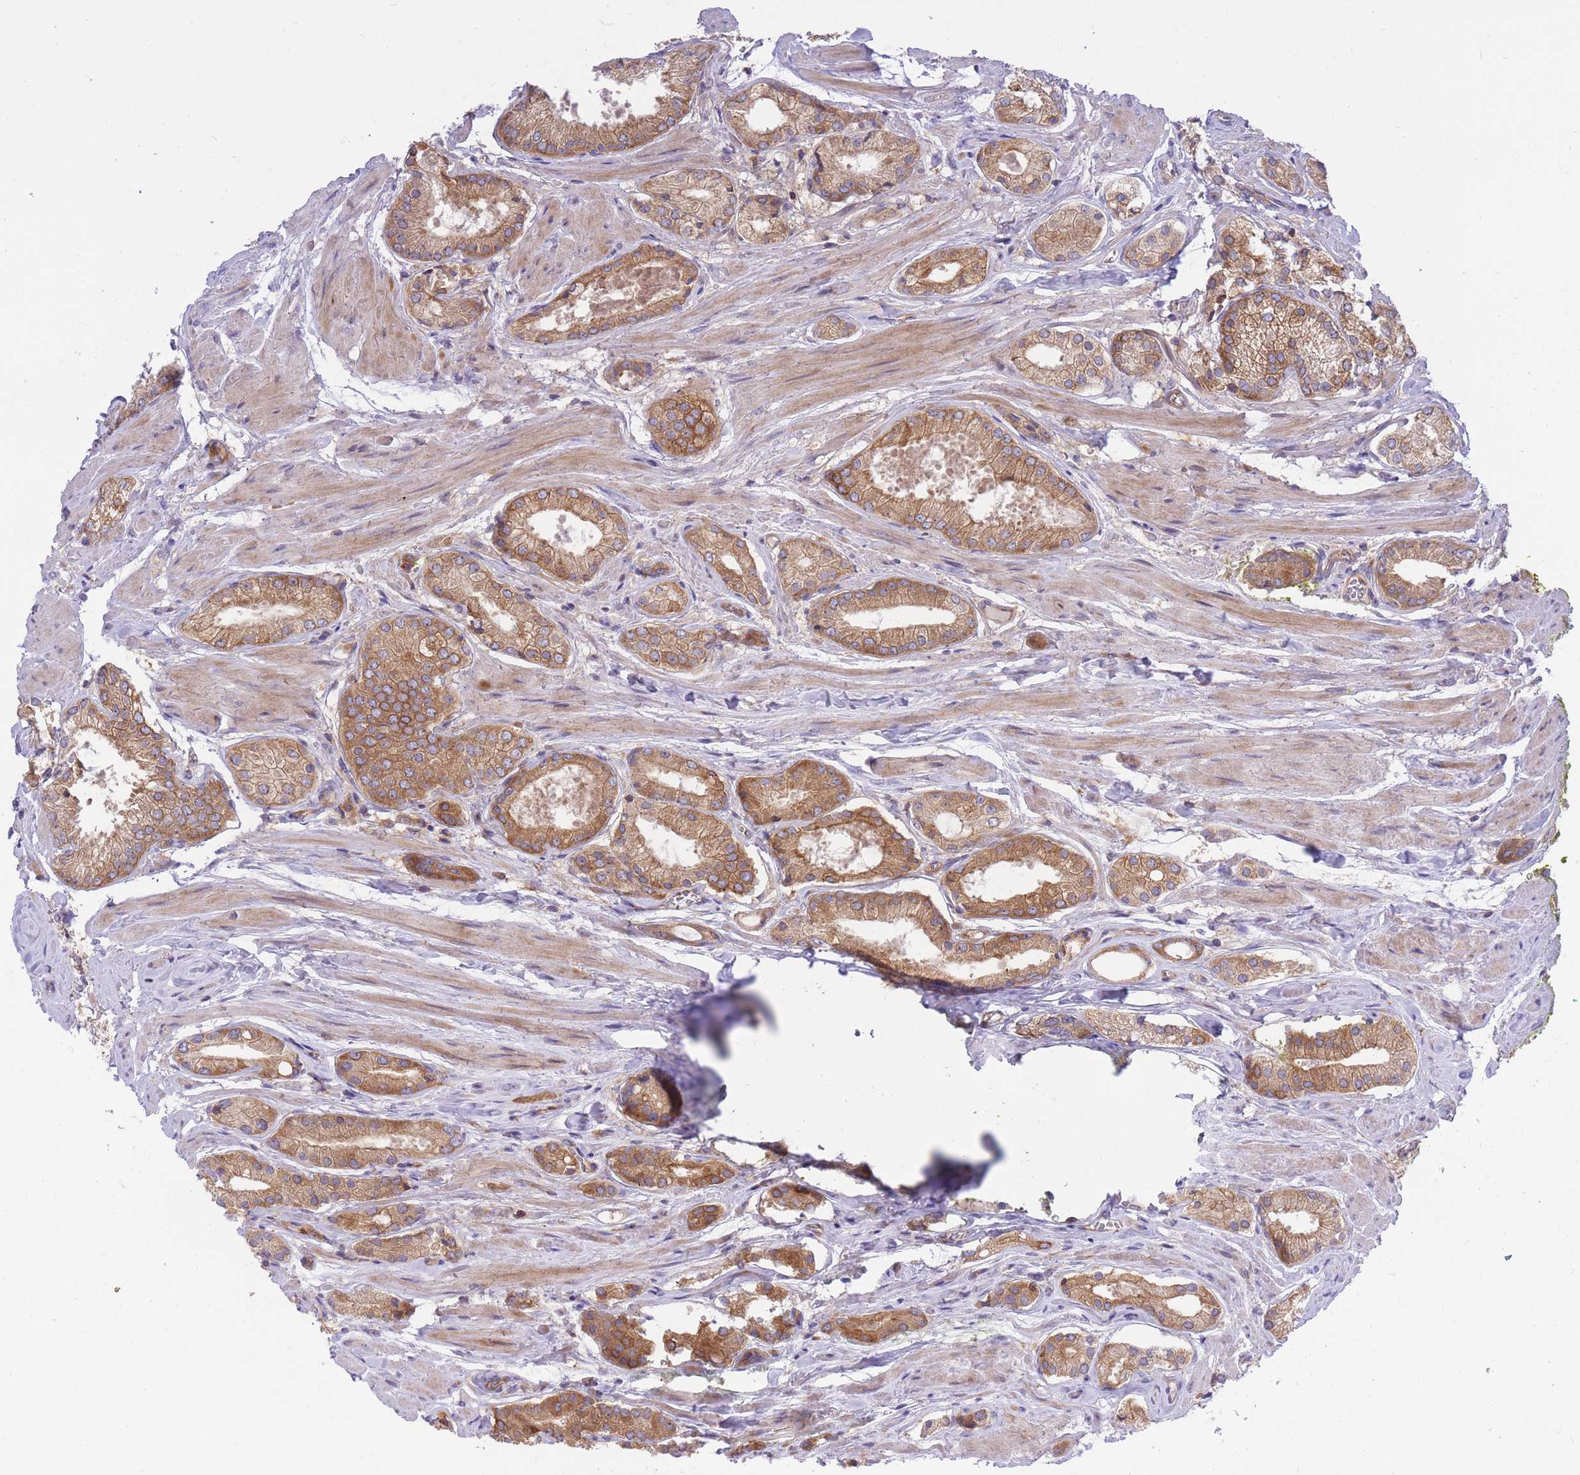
{"staining": {"intensity": "moderate", "quantity": ">75%", "location": "cytoplasmic/membranous"}, "tissue": "prostate cancer", "cell_type": "Tumor cells", "image_type": "cancer", "snomed": [{"axis": "morphology", "description": "Adenocarcinoma, High grade"}, {"axis": "topography", "description": "Prostate and seminal vesicle, NOS"}], "caption": "Tumor cells demonstrate medium levels of moderate cytoplasmic/membranous staining in about >75% of cells in prostate cancer.", "gene": "EIF2B2", "patient": {"sex": "male", "age": 64}}